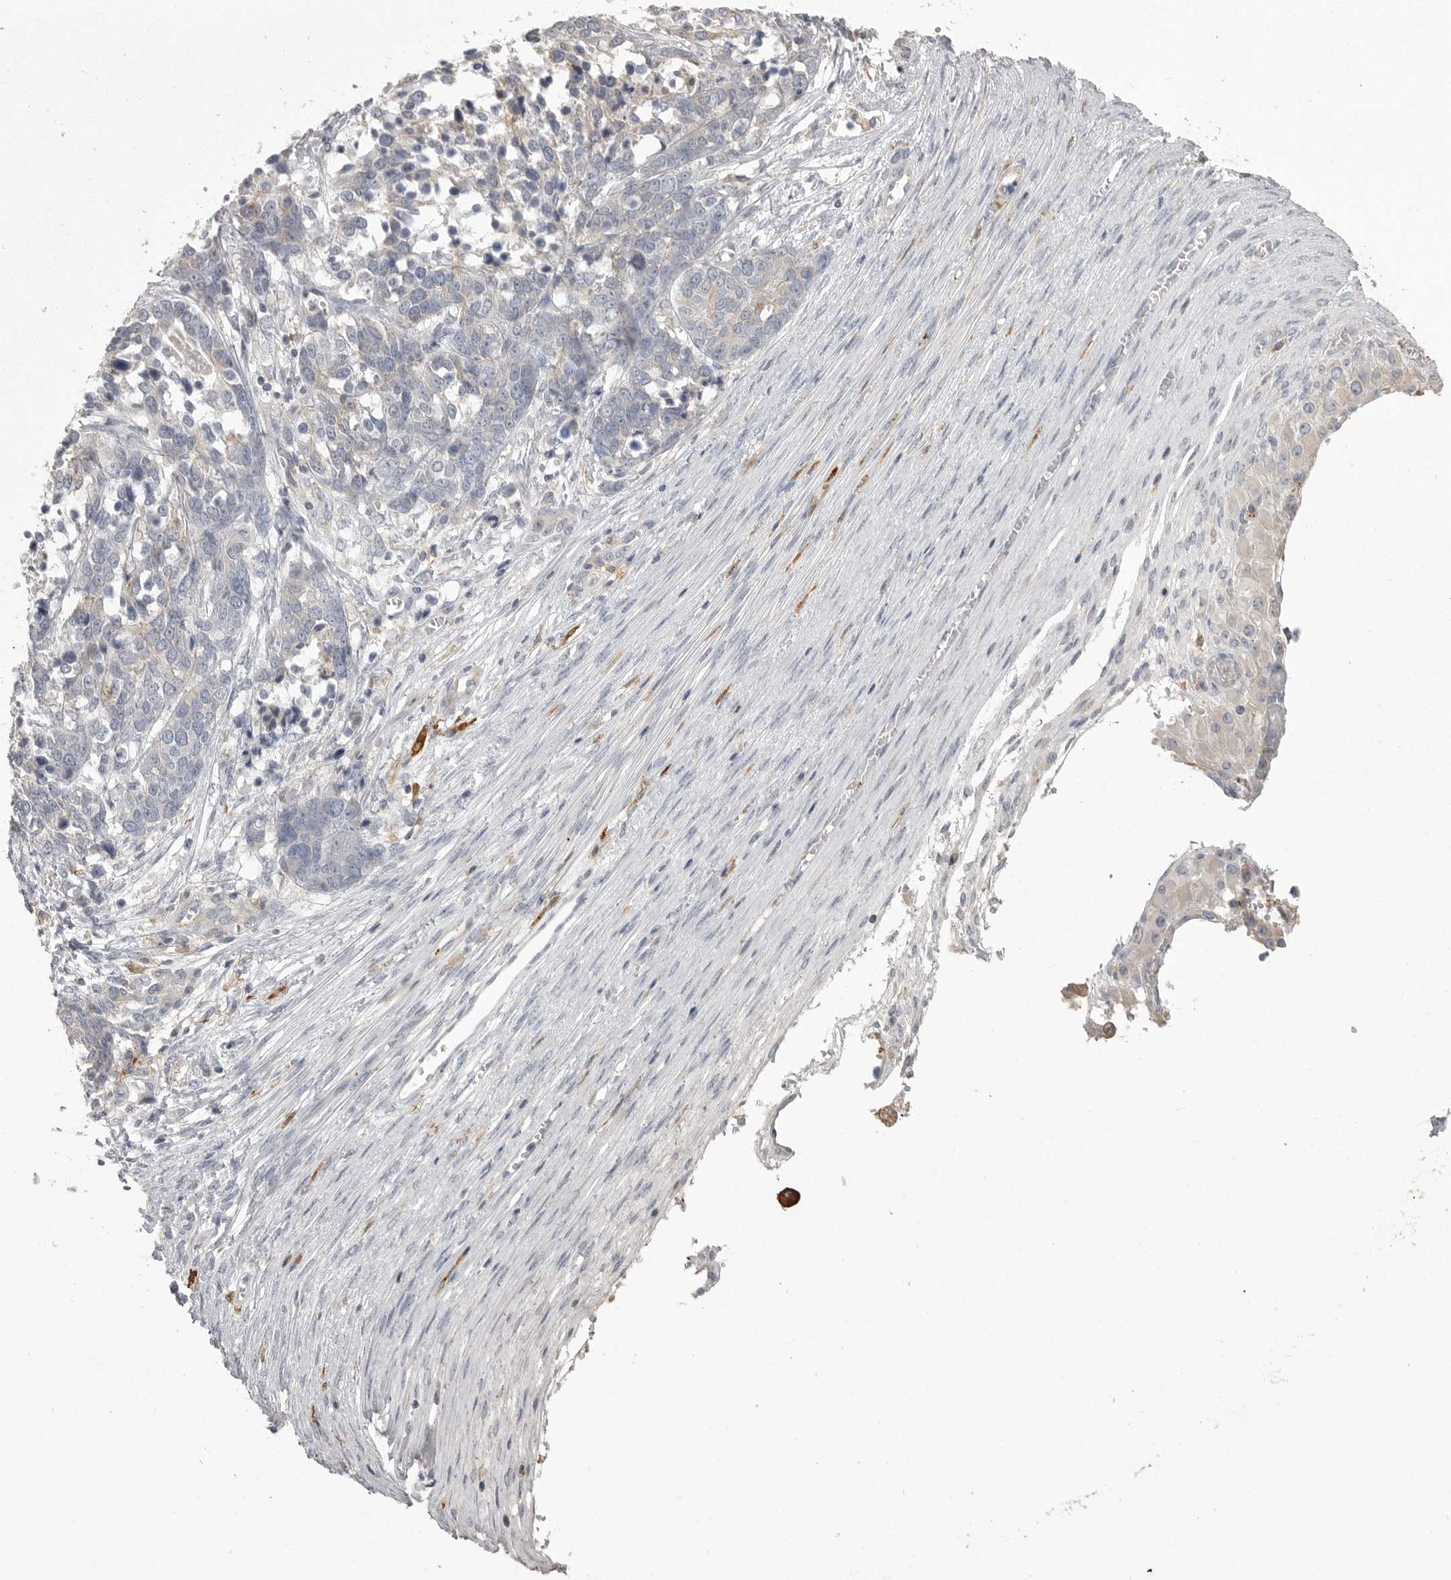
{"staining": {"intensity": "negative", "quantity": "none", "location": "none"}, "tissue": "ovarian cancer", "cell_type": "Tumor cells", "image_type": "cancer", "snomed": [{"axis": "morphology", "description": "Cystadenocarcinoma, serous, NOS"}, {"axis": "topography", "description": "Ovary"}], "caption": "A micrograph of ovarian cancer (serous cystadenocarcinoma) stained for a protein demonstrates no brown staining in tumor cells.", "gene": "CMTM6", "patient": {"sex": "female", "age": 44}}